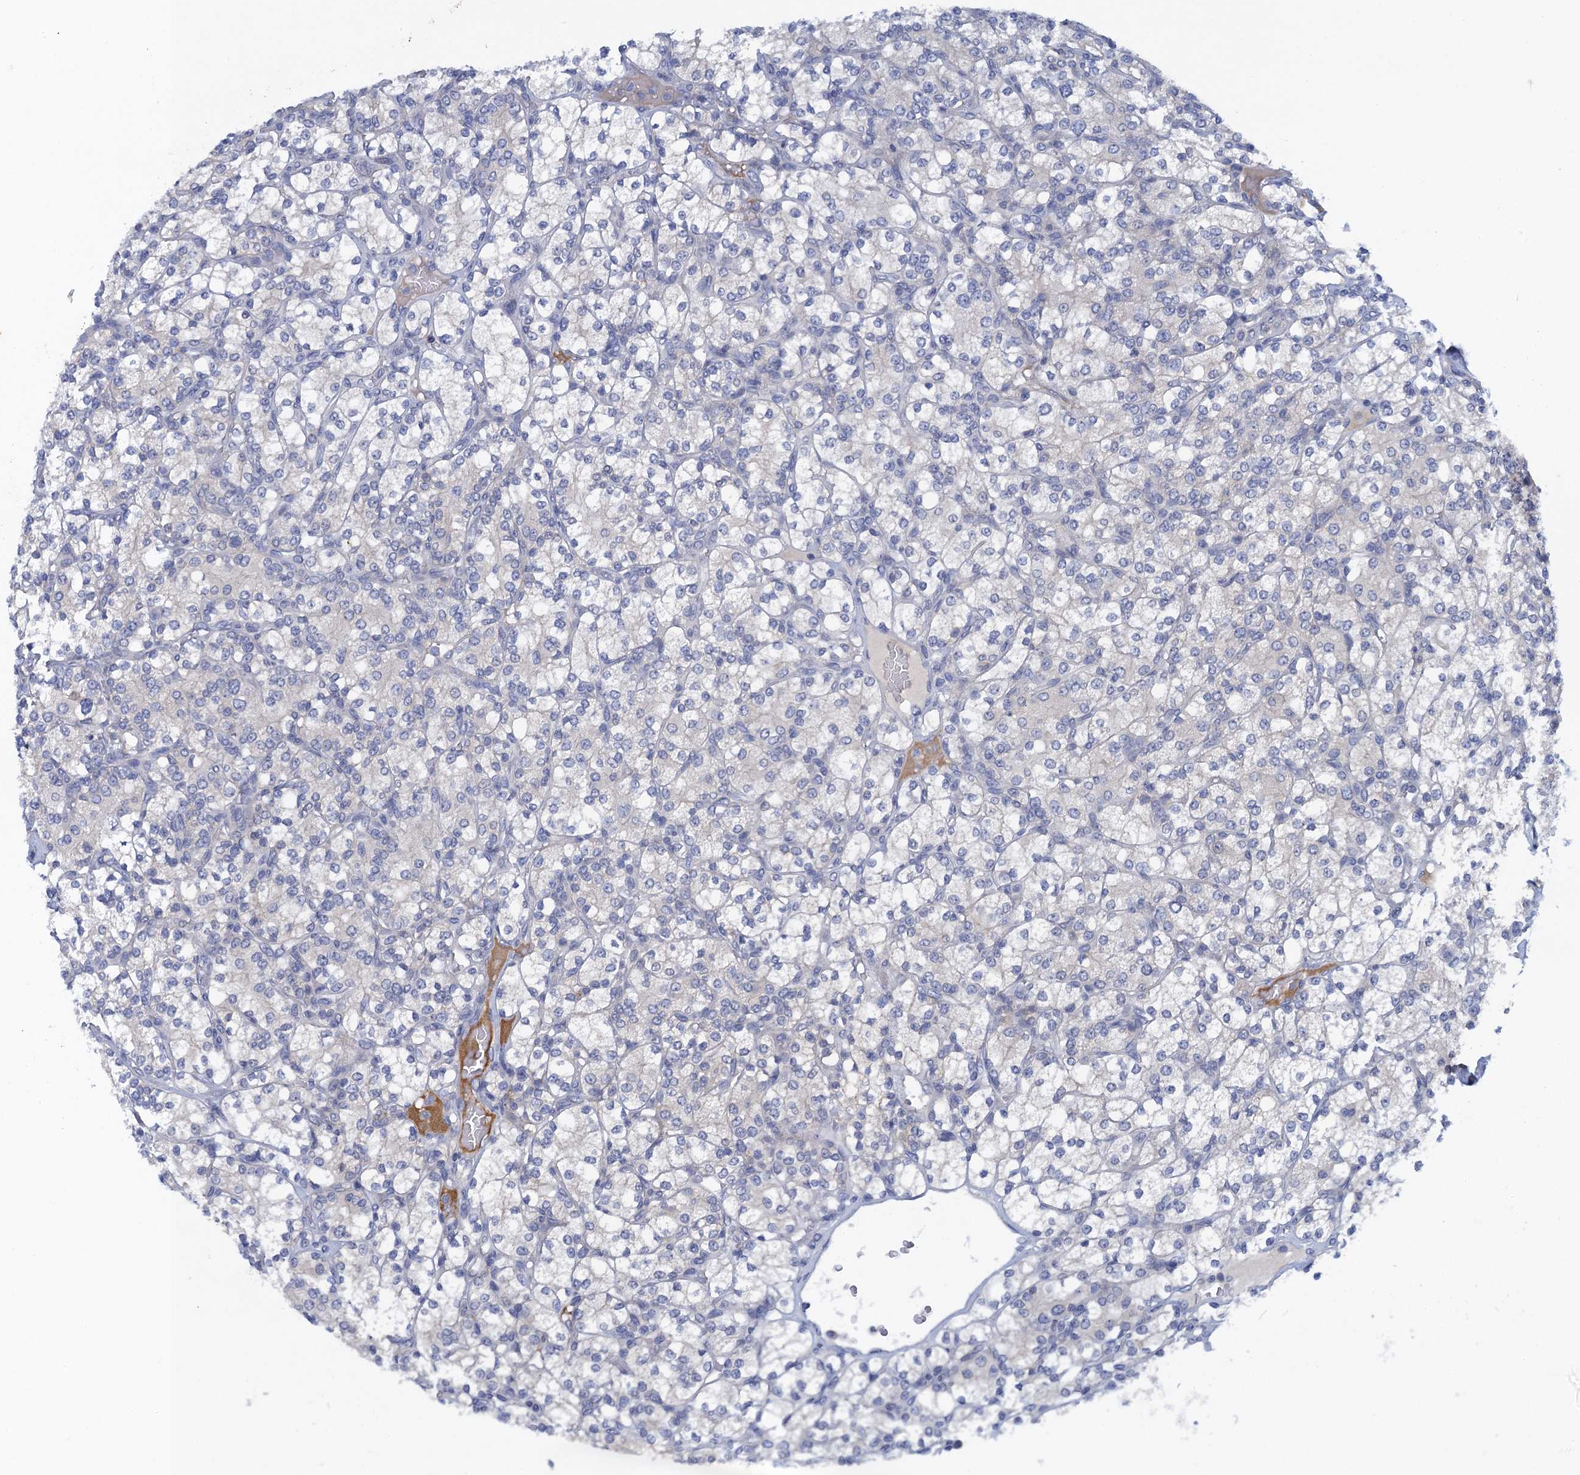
{"staining": {"intensity": "negative", "quantity": "none", "location": "none"}, "tissue": "renal cancer", "cell_type": "Tumor cells", "image_type": "cancer", "snomed": [{"axis": "morphology", "description": "Adenocarcinoma, NOS"}, {"axis": "topography", "description": "Kidney"}], "caption": "An IHC image of renal cancer is shown. There is no staining in tumor cells of renal cancer.", "gene": "SCEL", "patient": {"sex": "male", "age": 77}}